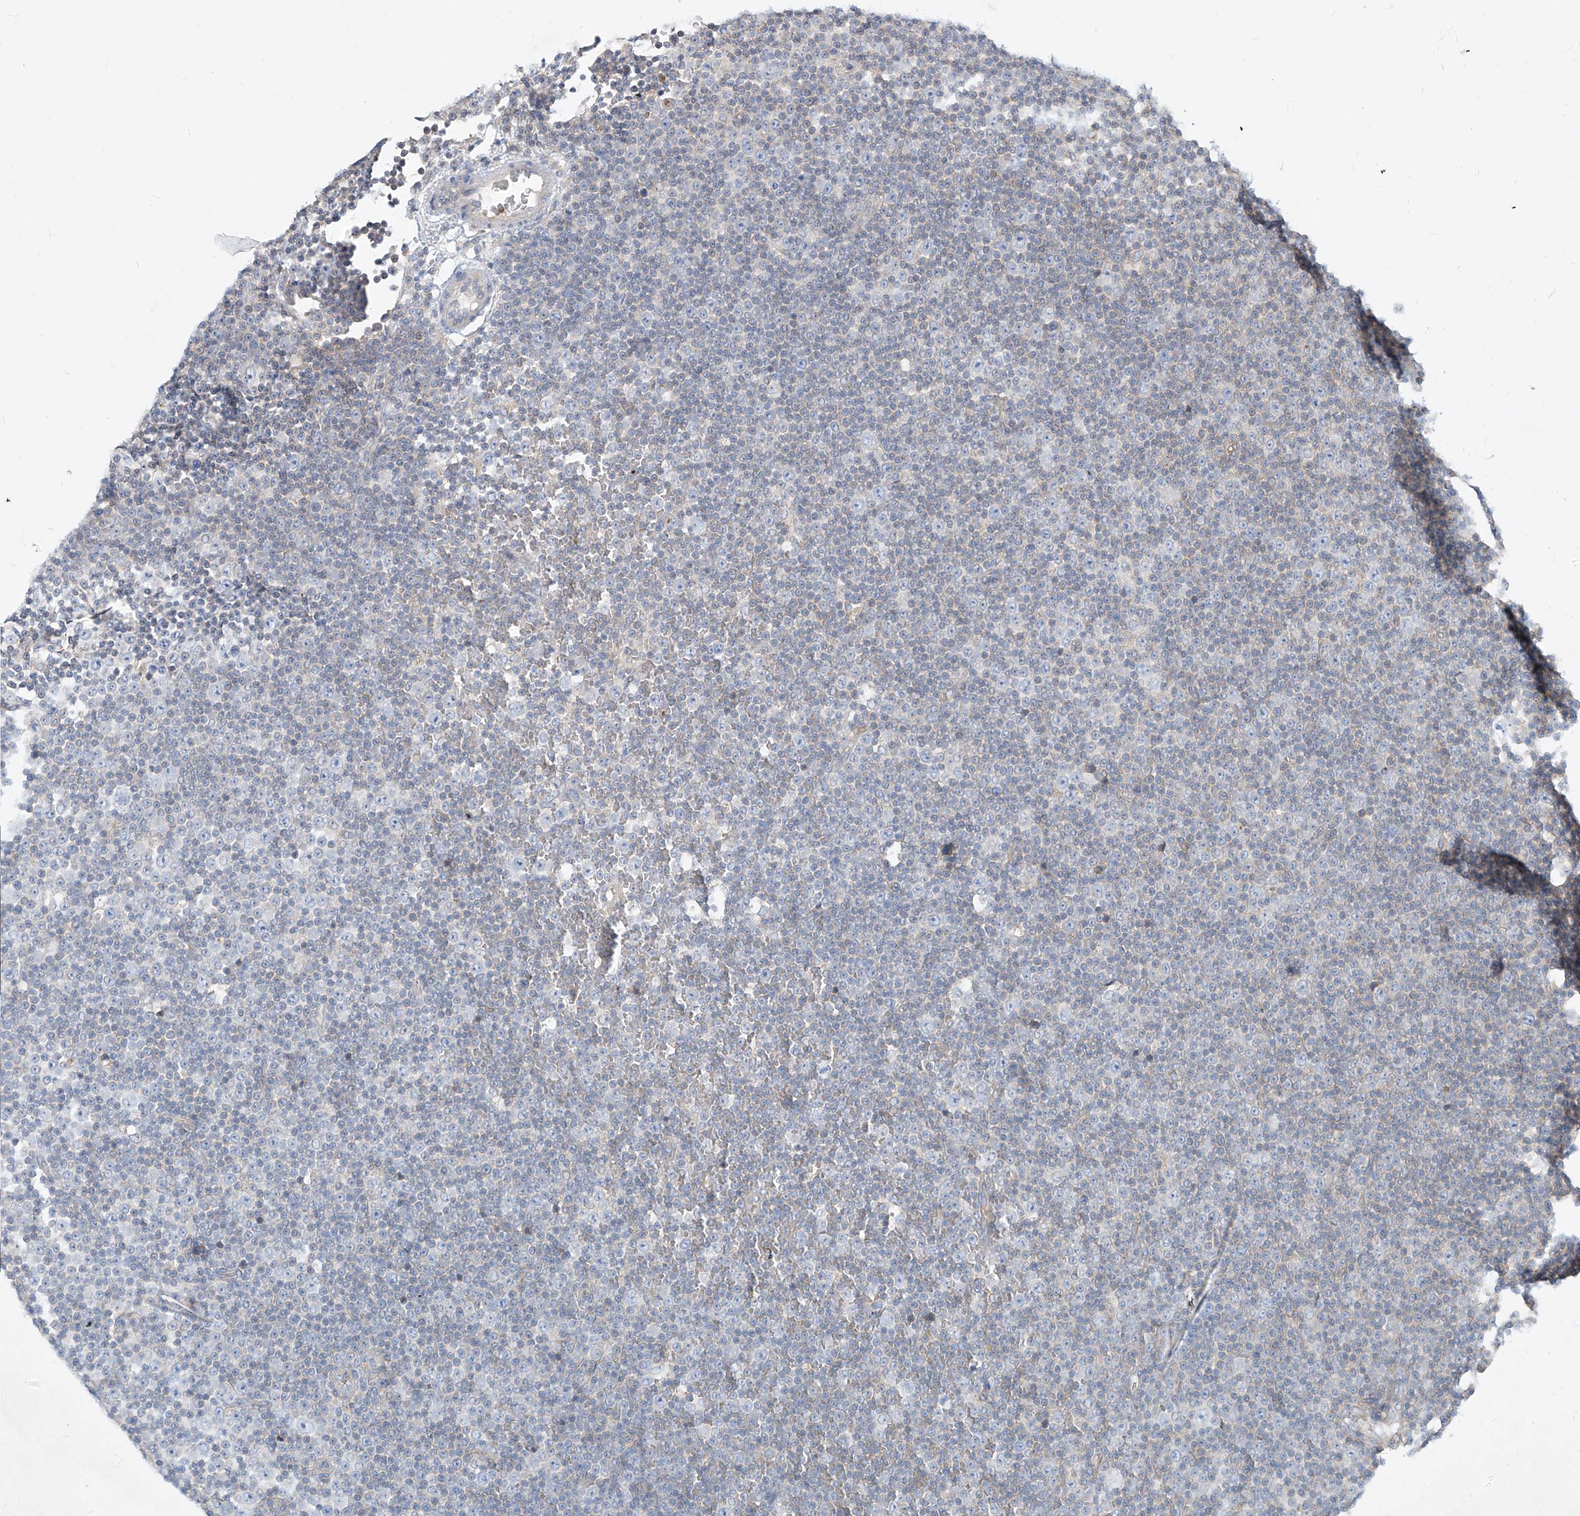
{"staining": {"intensity": "negative", "quantity": "none", "location": "none"}, "tissue": "lymphoma", "cell_type": "Tumor cells", "image_type": "cancer", "snomed": [{"axis": "morphology", "description": "Malignant lymphoma, non-Hodgkin's type, Low grade"}, {"axis": "topography", "description": "Lymph node"}], "caption": "A high-resolution image shows immunohistochemistry (IHC) staining of lymphoma, which reveals no significant positivity in tumor cells.", "gene": "DGKQ", "patient": {"sex": "female", "age": 67}}